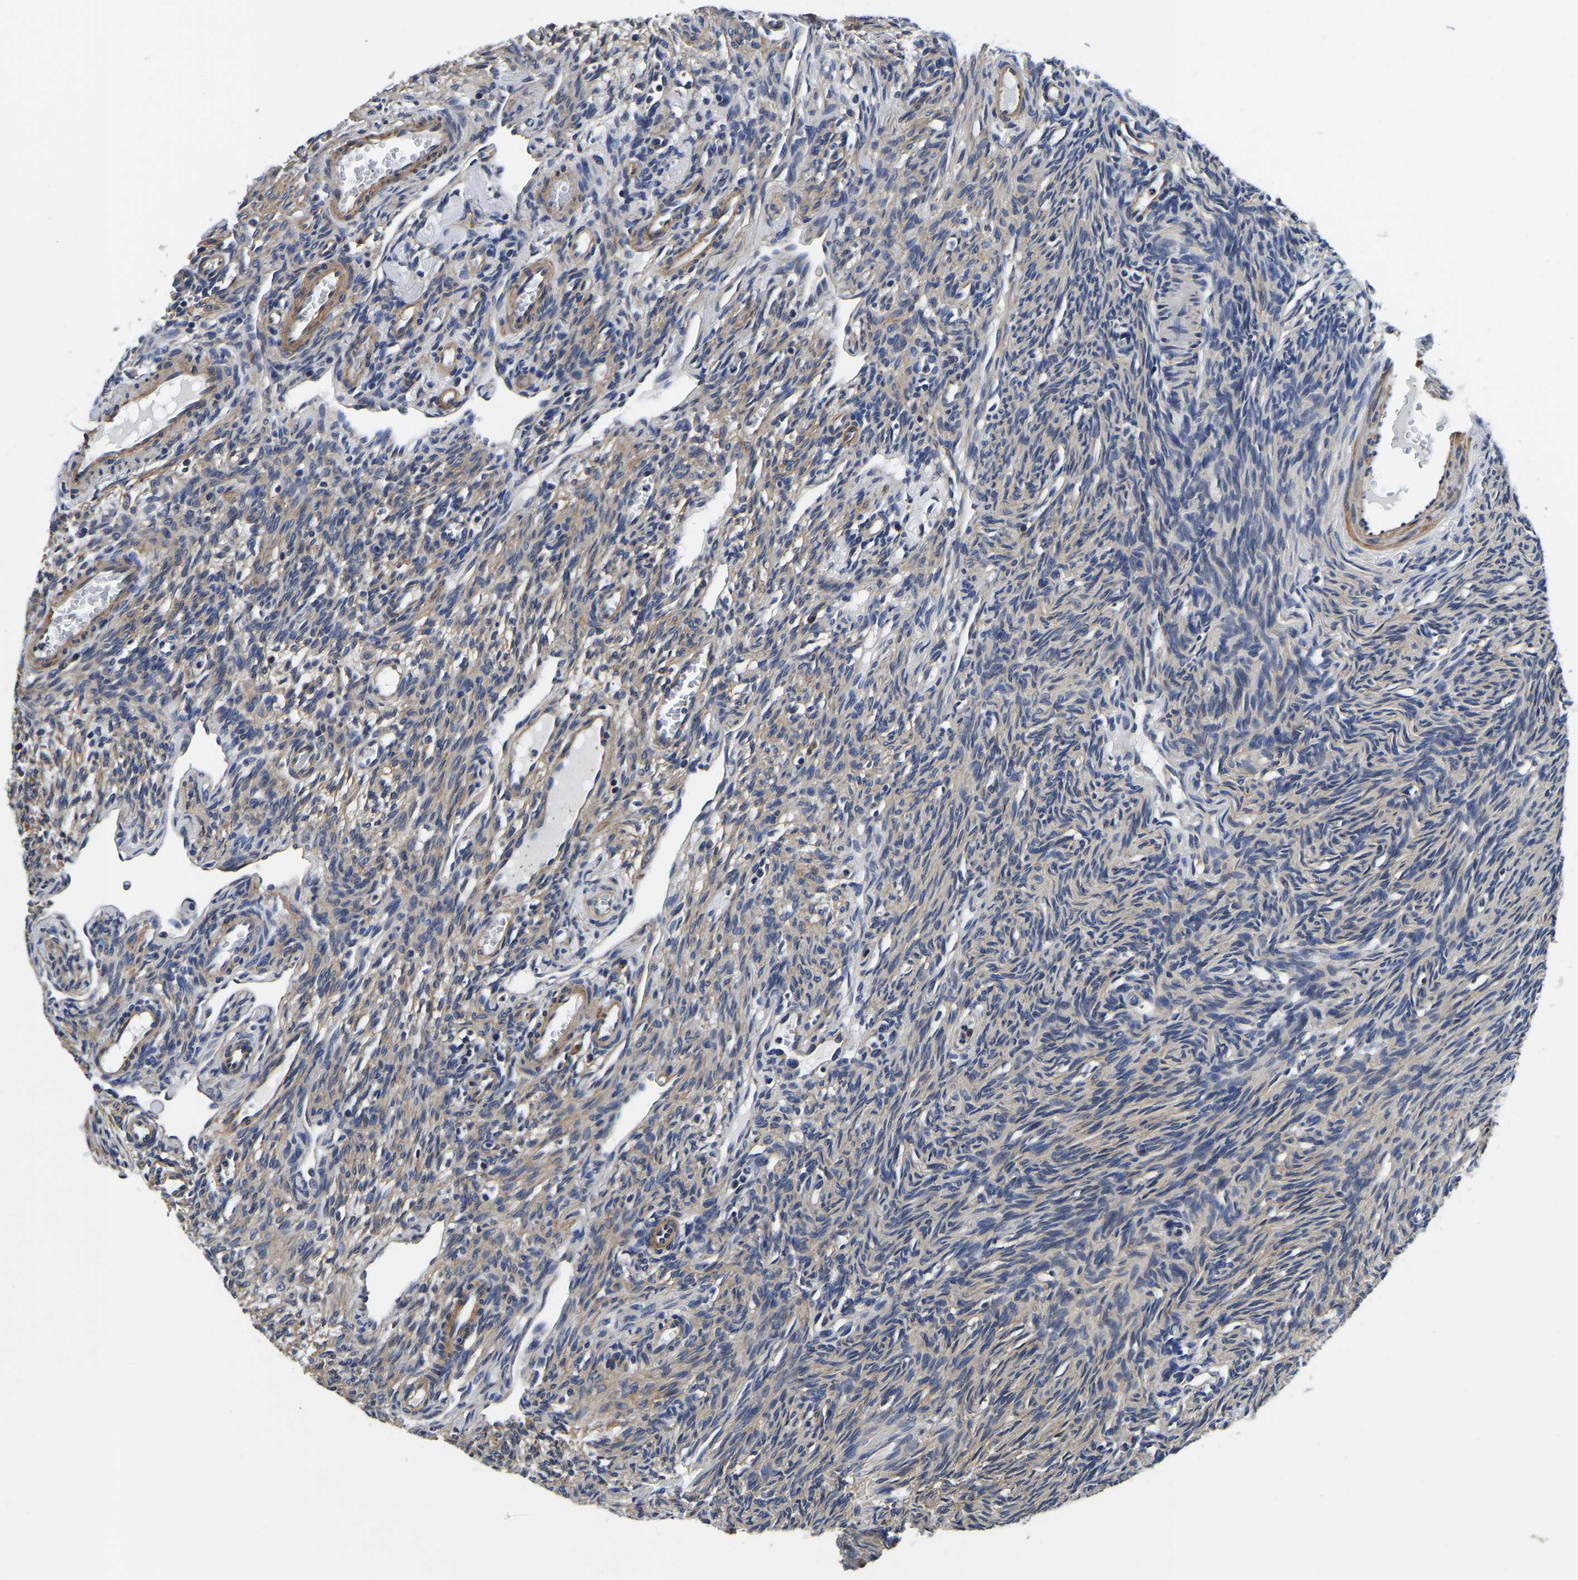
{"staining": {"intensity": "moderate", "quantity": ">75%", "location": "cytoplasmic/membranous"}, "tissue": "ovary", "cell_type": "Follicle cells", "image_type": "normal", "snomed": [{"axis": "morphology", "description": "Normal tissue, NOS"}, {"axis": "topography", "description": "Ovary"}], "caption": "The histopathology image displays immunohistochemical staining of benign ovary. There is moderate cytoplasmic/membranous staining is appreciated in about >75% of follicle cells.", "gene": "KCTD17", "patient": {"sex": "female", "age": 33}}